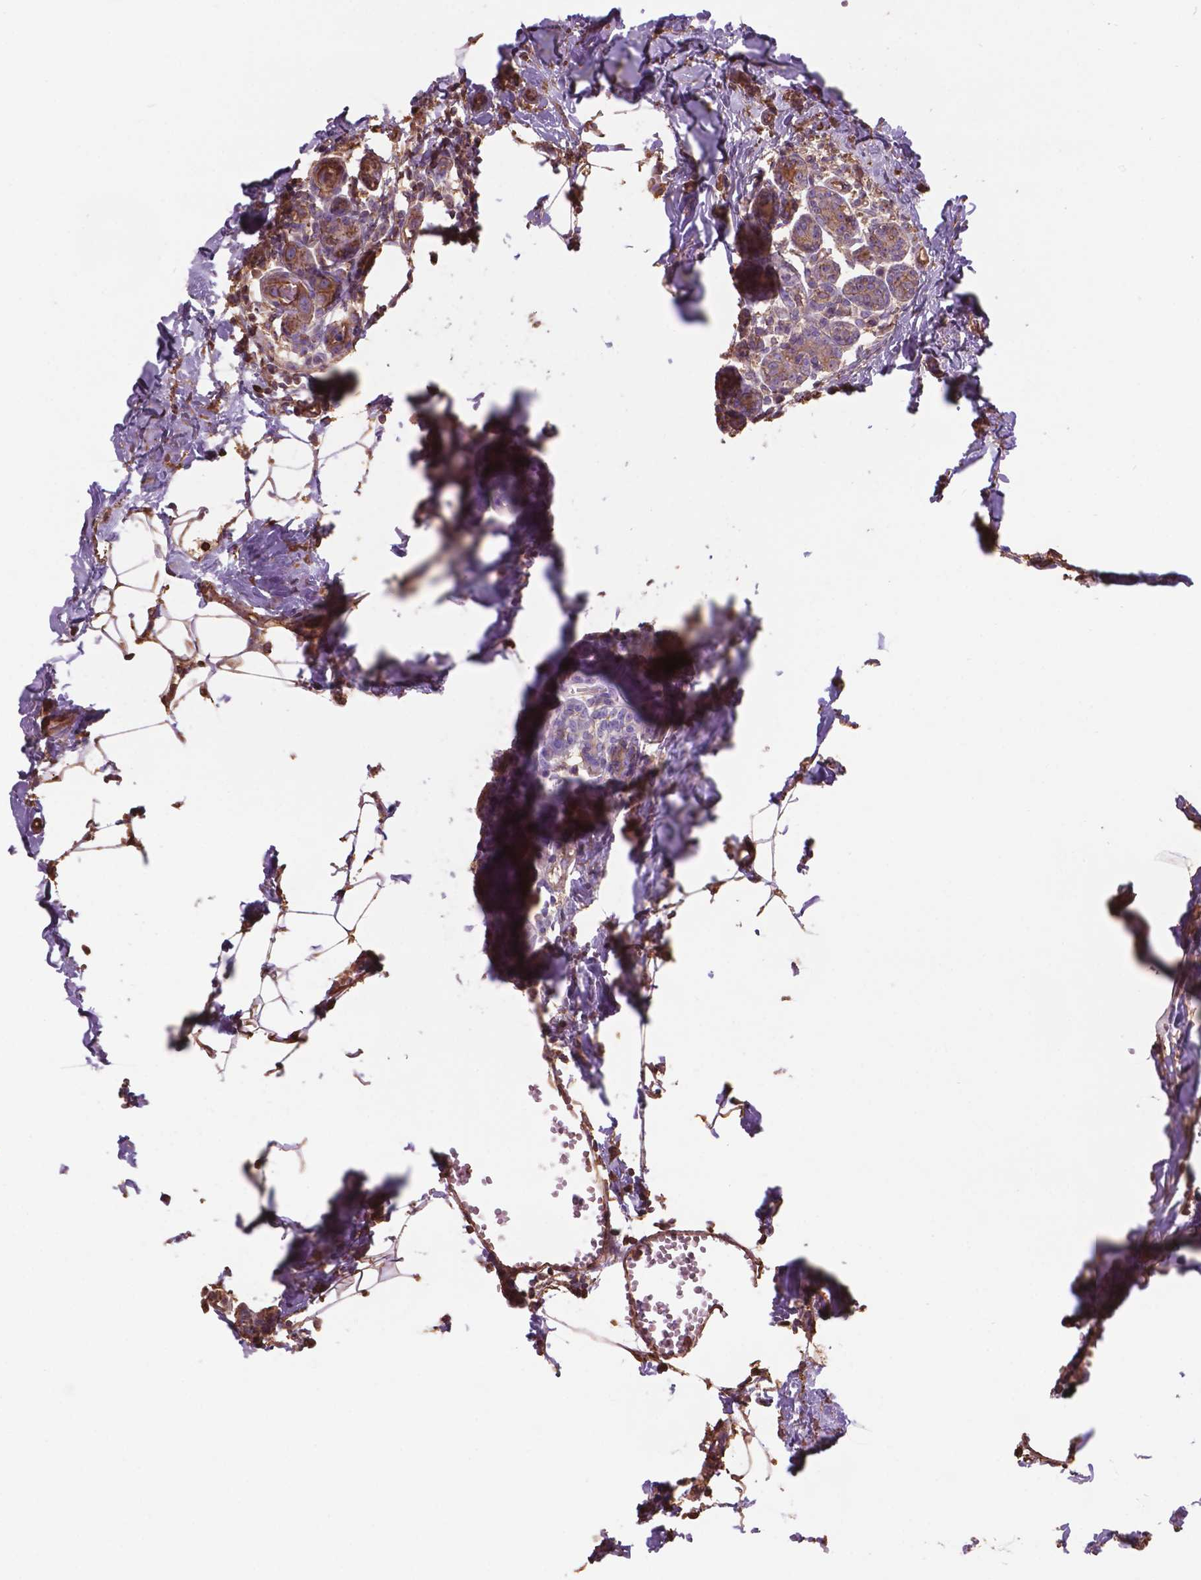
{"staining": {"intensity": "moderate", "quantity": ">75%", "location": "cytoplasmic/membranous"}, "tissue": "breast cancer", "cell_type": "Tumor cells", "image_type": "cancer", "snomed": [{"axis": "morphology", "description": "Duct carcinoma"}, {"axis": "topography", "description": "Breast"}], "caption": "Breast cancer stained with immunohistochemistry demonstrates moderate cytoplasmic/membranous expression in approximately >75% of tumor cells.", "gene": "NIPA2", "patient": {"sex": "female", "age": 38}}